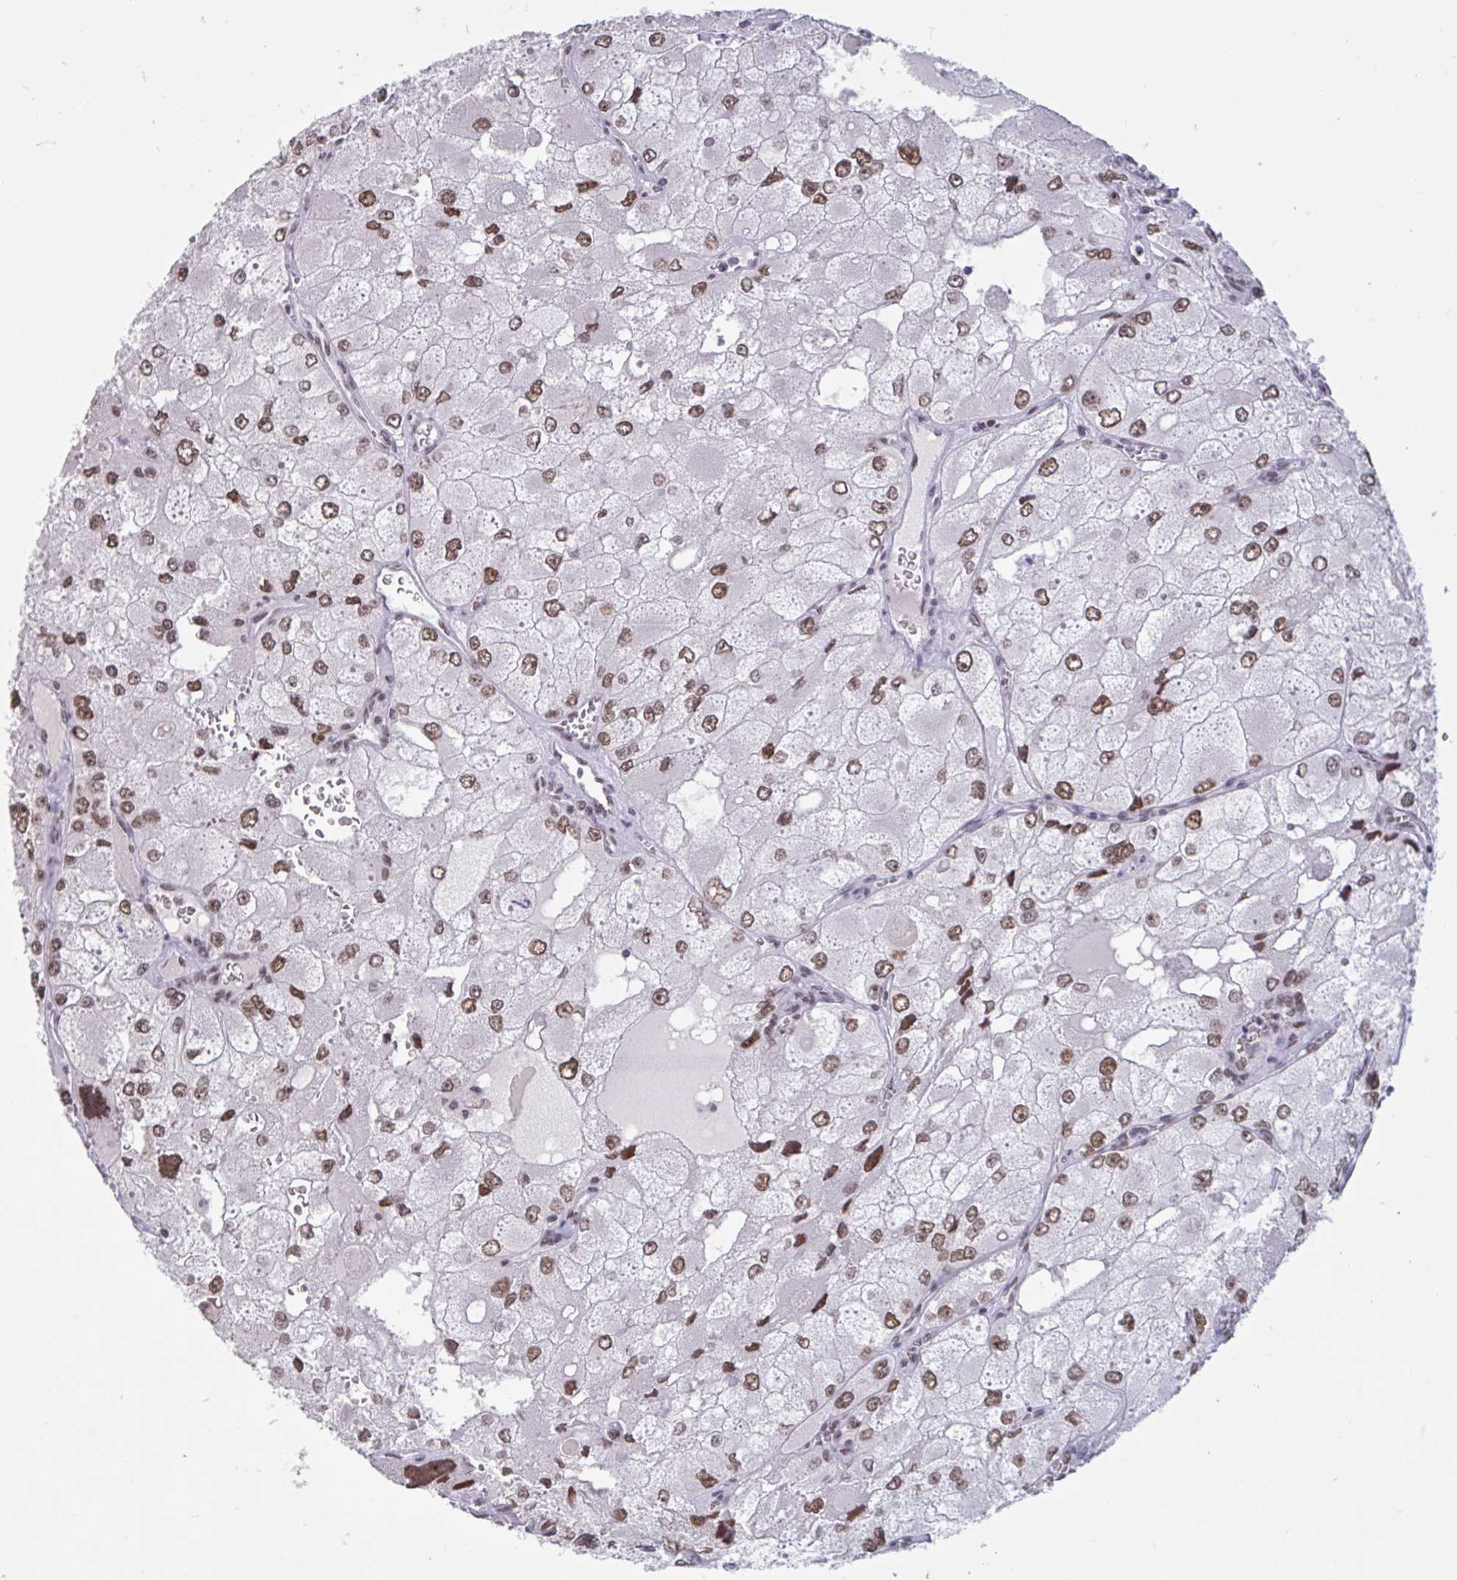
{"staining": {"intensity": "moderate", "quantity": ">75%", "location": "nuclear"}, "tissue": "renal cancer", "cell_type": "Tumor cells", "image_type": "cancer", "snomed": [{"axis": "morphology", "description": "Adenocarcinoma, NOS"}, {"axis": "topography", "description": "Kidney"}], "caption": "Moderate nuclear protein staining is identified in approximately >75% of tumor cells in renal cancer.", "gene": "CBFA2T2", "patient": {"sex": "female", "age": 70}}